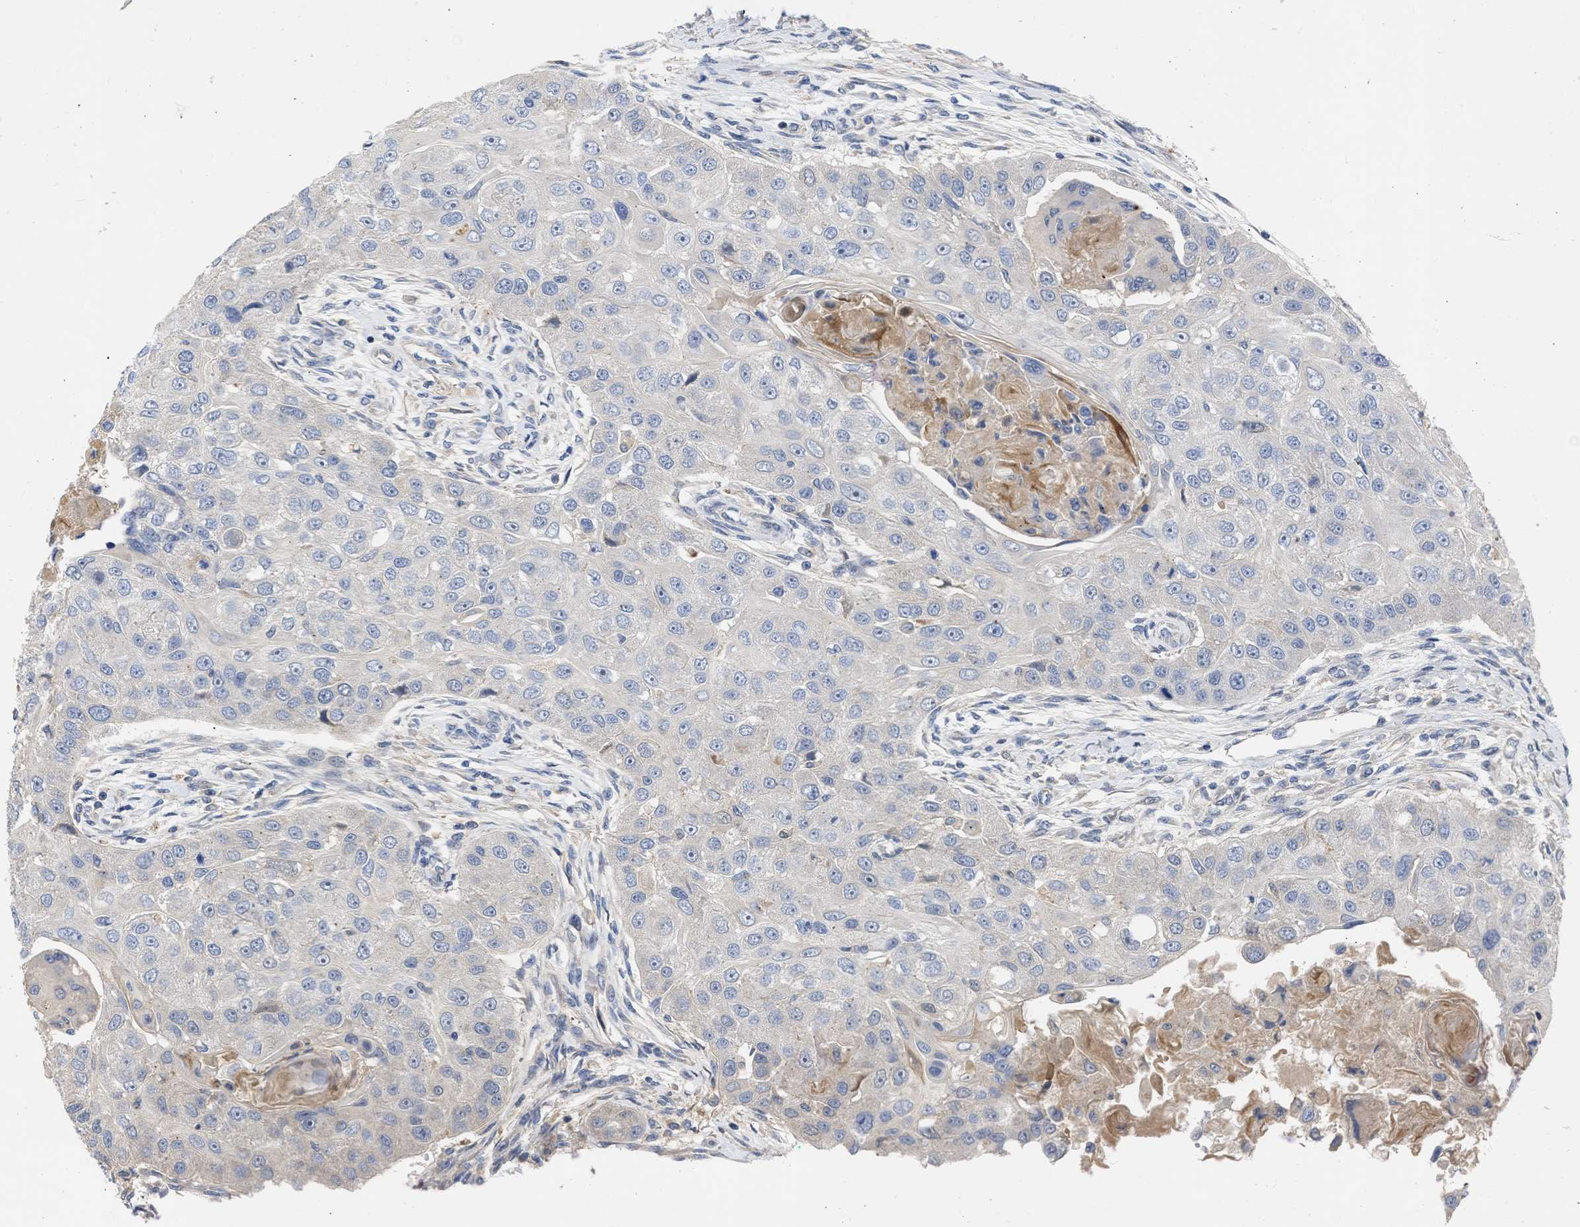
{"staining": {"intensity": "negative", "quantity": "none", "location": "none"}, "tissue": "head and neck cancer", "cell_type": "Tumor cells", "image_type": "cancer", "snomed": [{"axis": "morphology", "description": "Normal tissue, NOS"}, {"axis": "morphology", "description": "Squamous cell carcinoma, NOS"}, {"axis": "topography", "description": "Skeletal muscle"}, {"axis": "topography", "description": "Head-Neck"}], "caption": "Human head and neck squamous cell carcinoma stained for a protein using immunohistochemistry (IHC) displays no staining in tumor cells.", "gene": "ARHGEF4", "patient": {"sex": "male", "age": 51}}